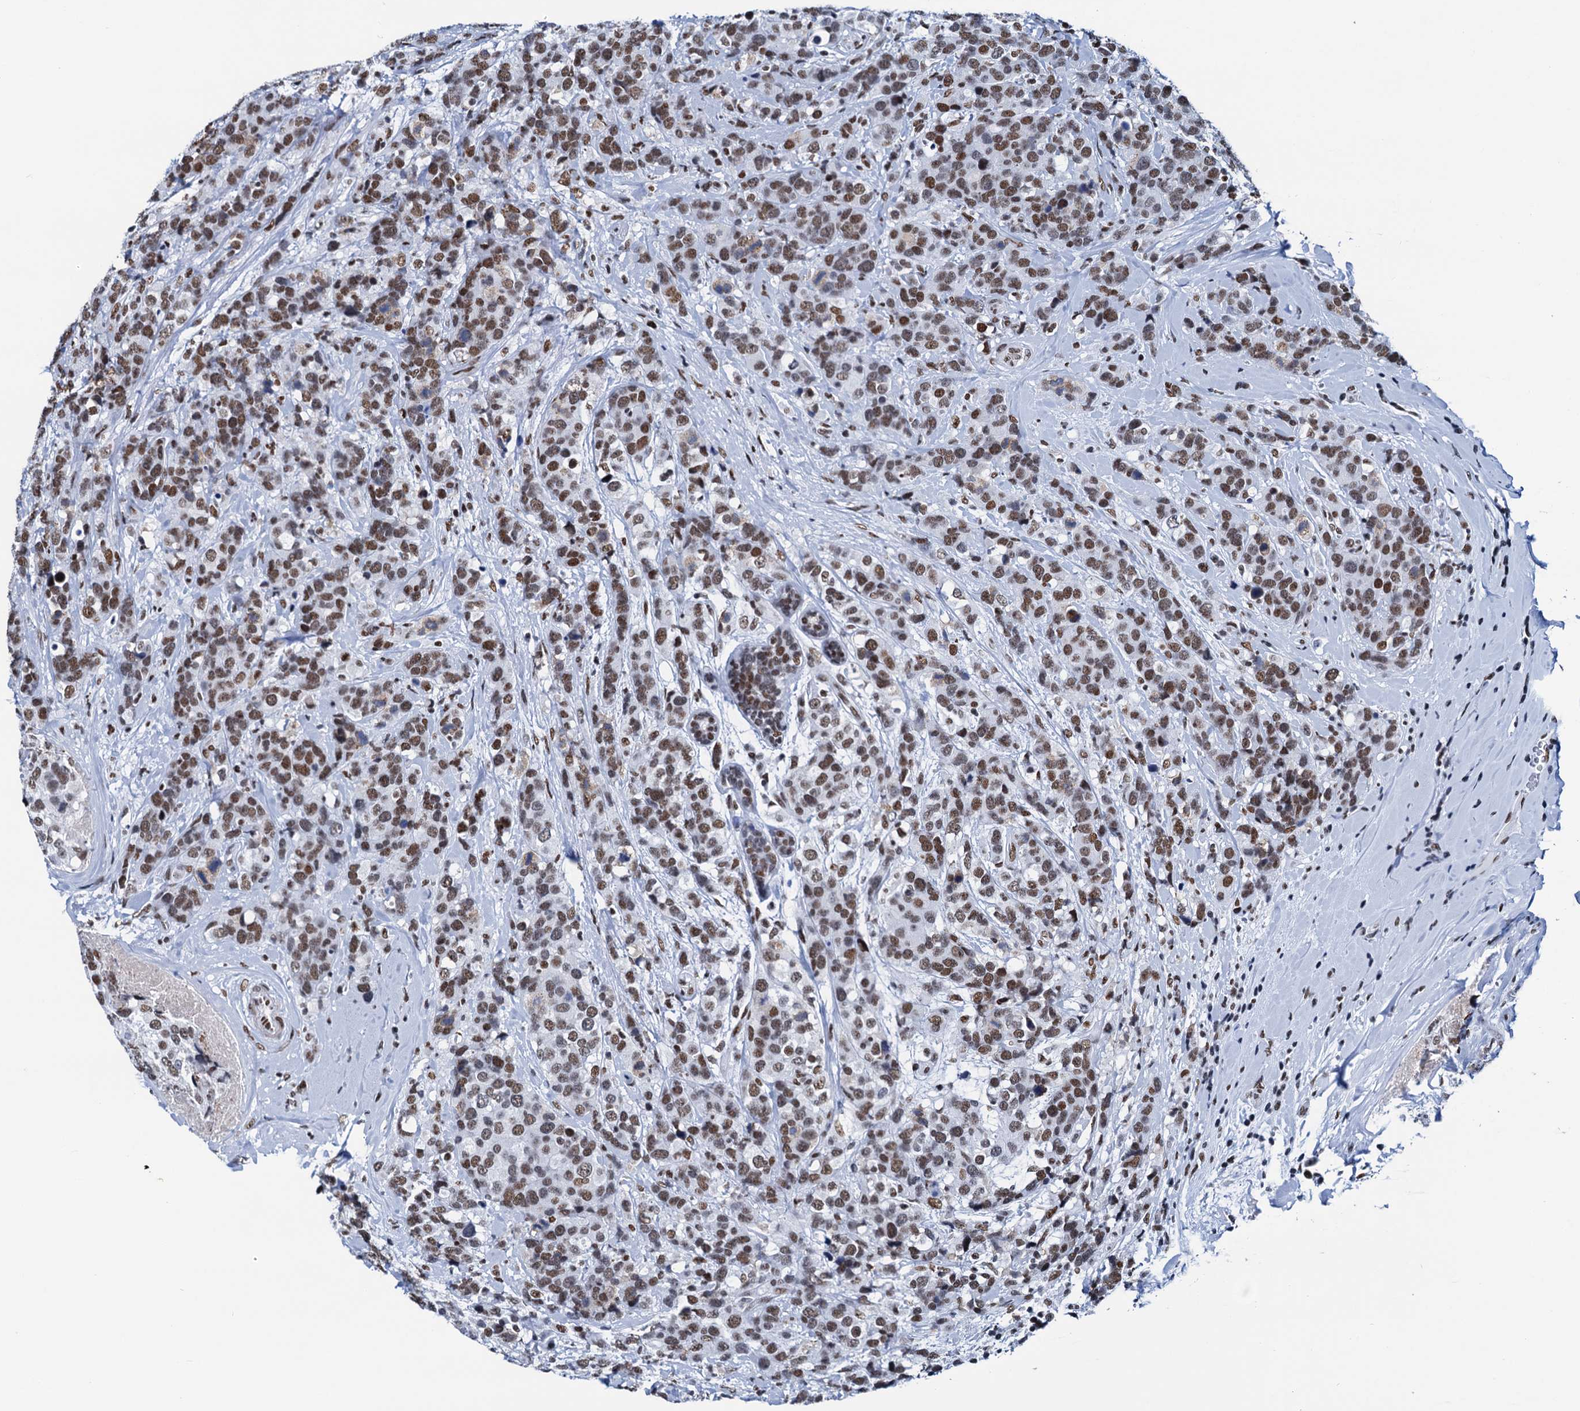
{"staining": {"intensity": "moderate", "quantity": ">75%", "location": "nuclear"}, "tissue": "breast cancer", "cell_type": "Tumor cells", "image_type": "cancer", "snomed": [{"axis": "morphology", "description": "Lobular carcinoma"}, {"axis": "topography", "description": "Breast"}], "caption": "Moderate nuclear protein expression is seen in about >75% of tumor cells in lobular carcinoma (breast).", "gene": "SLTM", "patient": {"sex": "female", "age": 59}}